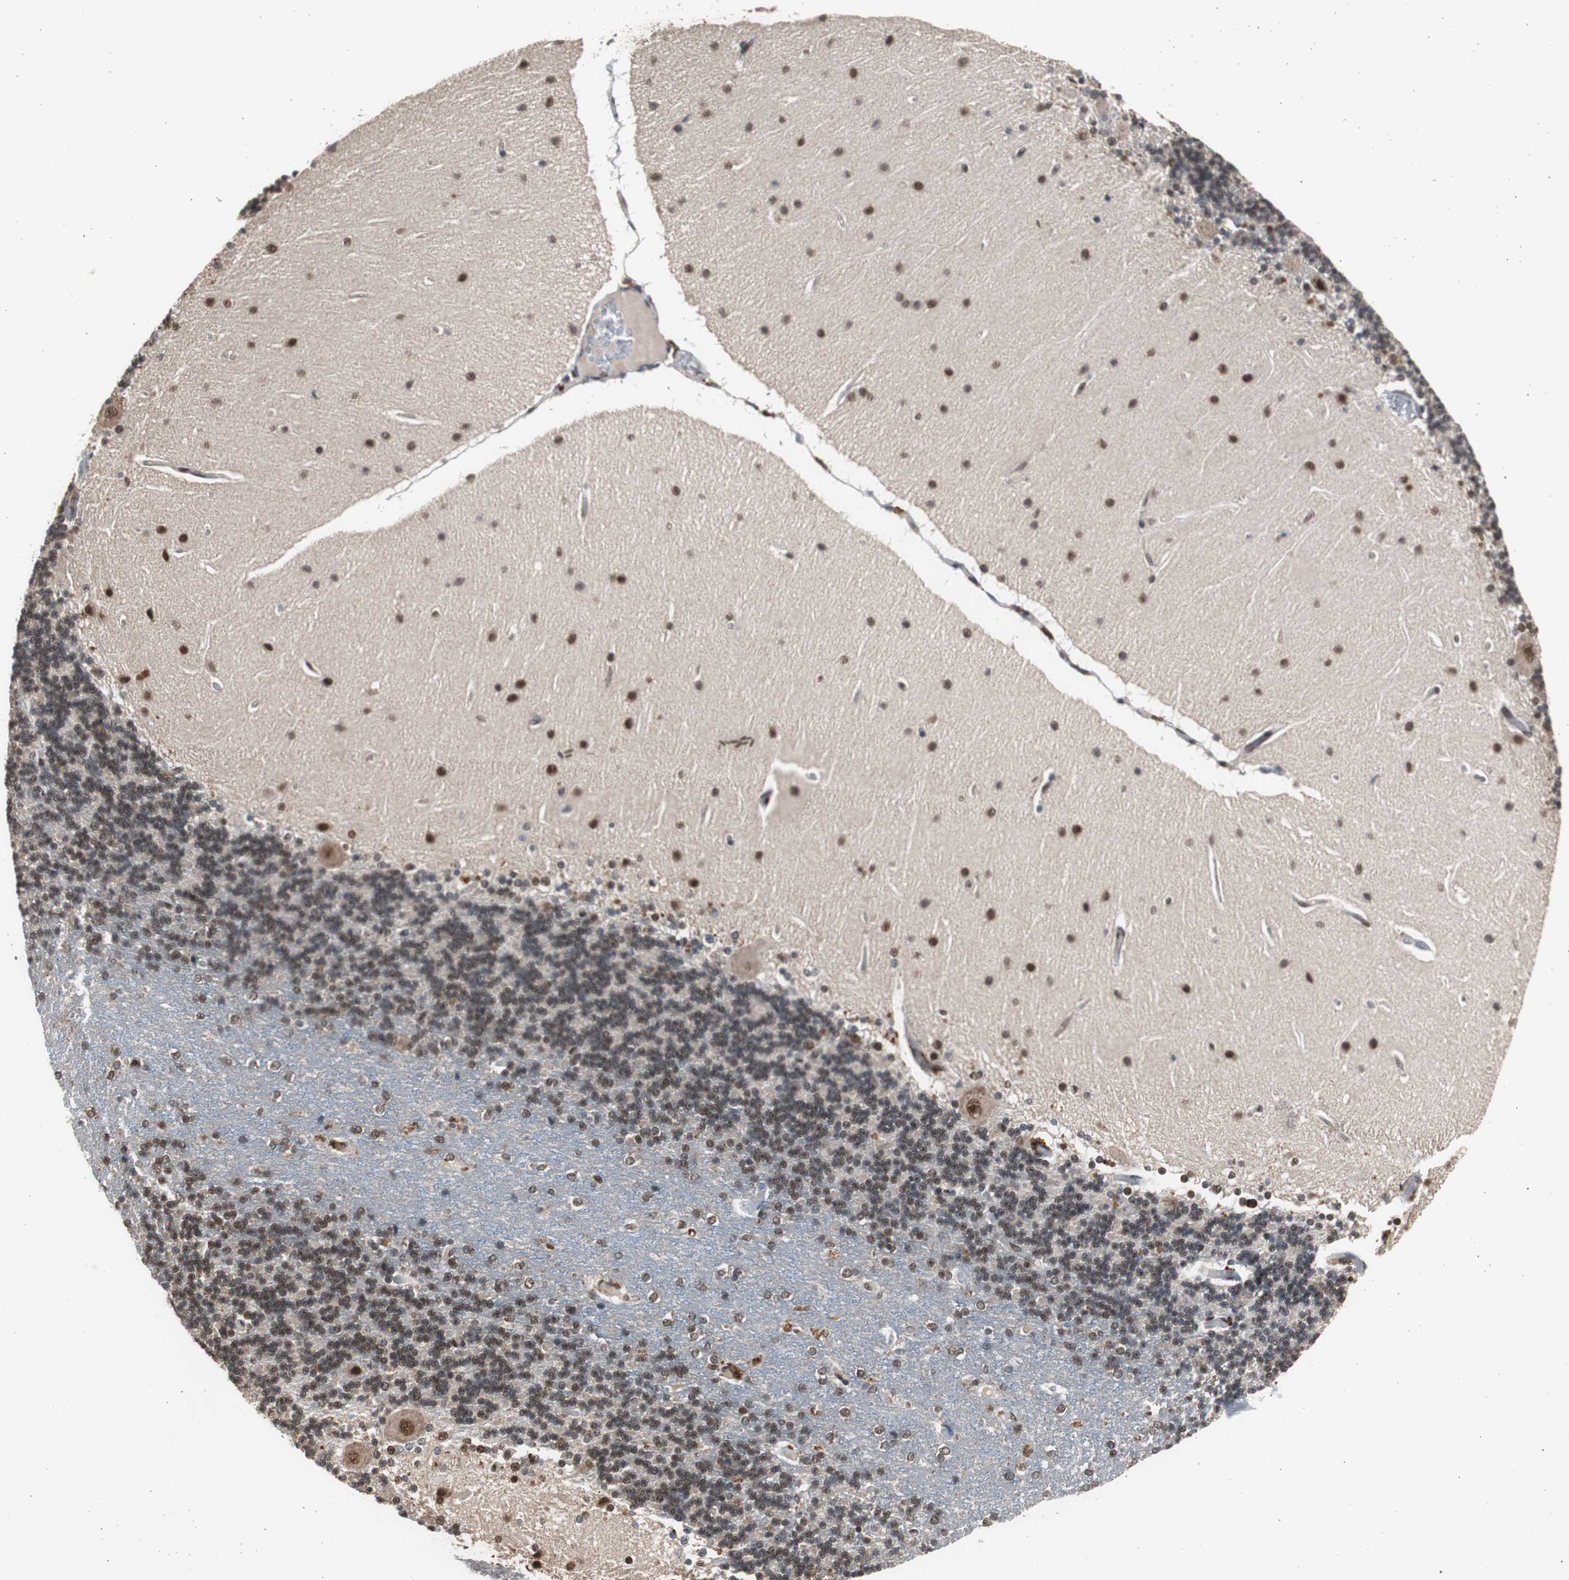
{"staining": {"intensity": "moderate", "quantity": ">75%", "location": "cytoplasmic/membranous,nuclear"}, "tissue": "cerebellum", "cell_type": "Cells in granular layer", "image_type": "normal", "snomed": [{"axis": "morphology", "description": "Normal tissue, NOS"}, {"axis": "topography", "description": "Cerebellum"}], "caption": "Immunohistochemical staining of normal human cerebellum exhibits >75% levels of moderate cytoplasmic/membranous,nuclear protein positivity in approximately >75% of cells in granular layer.", "gene": "RPA1", "patient": {"sex": "female", "age": 54}}